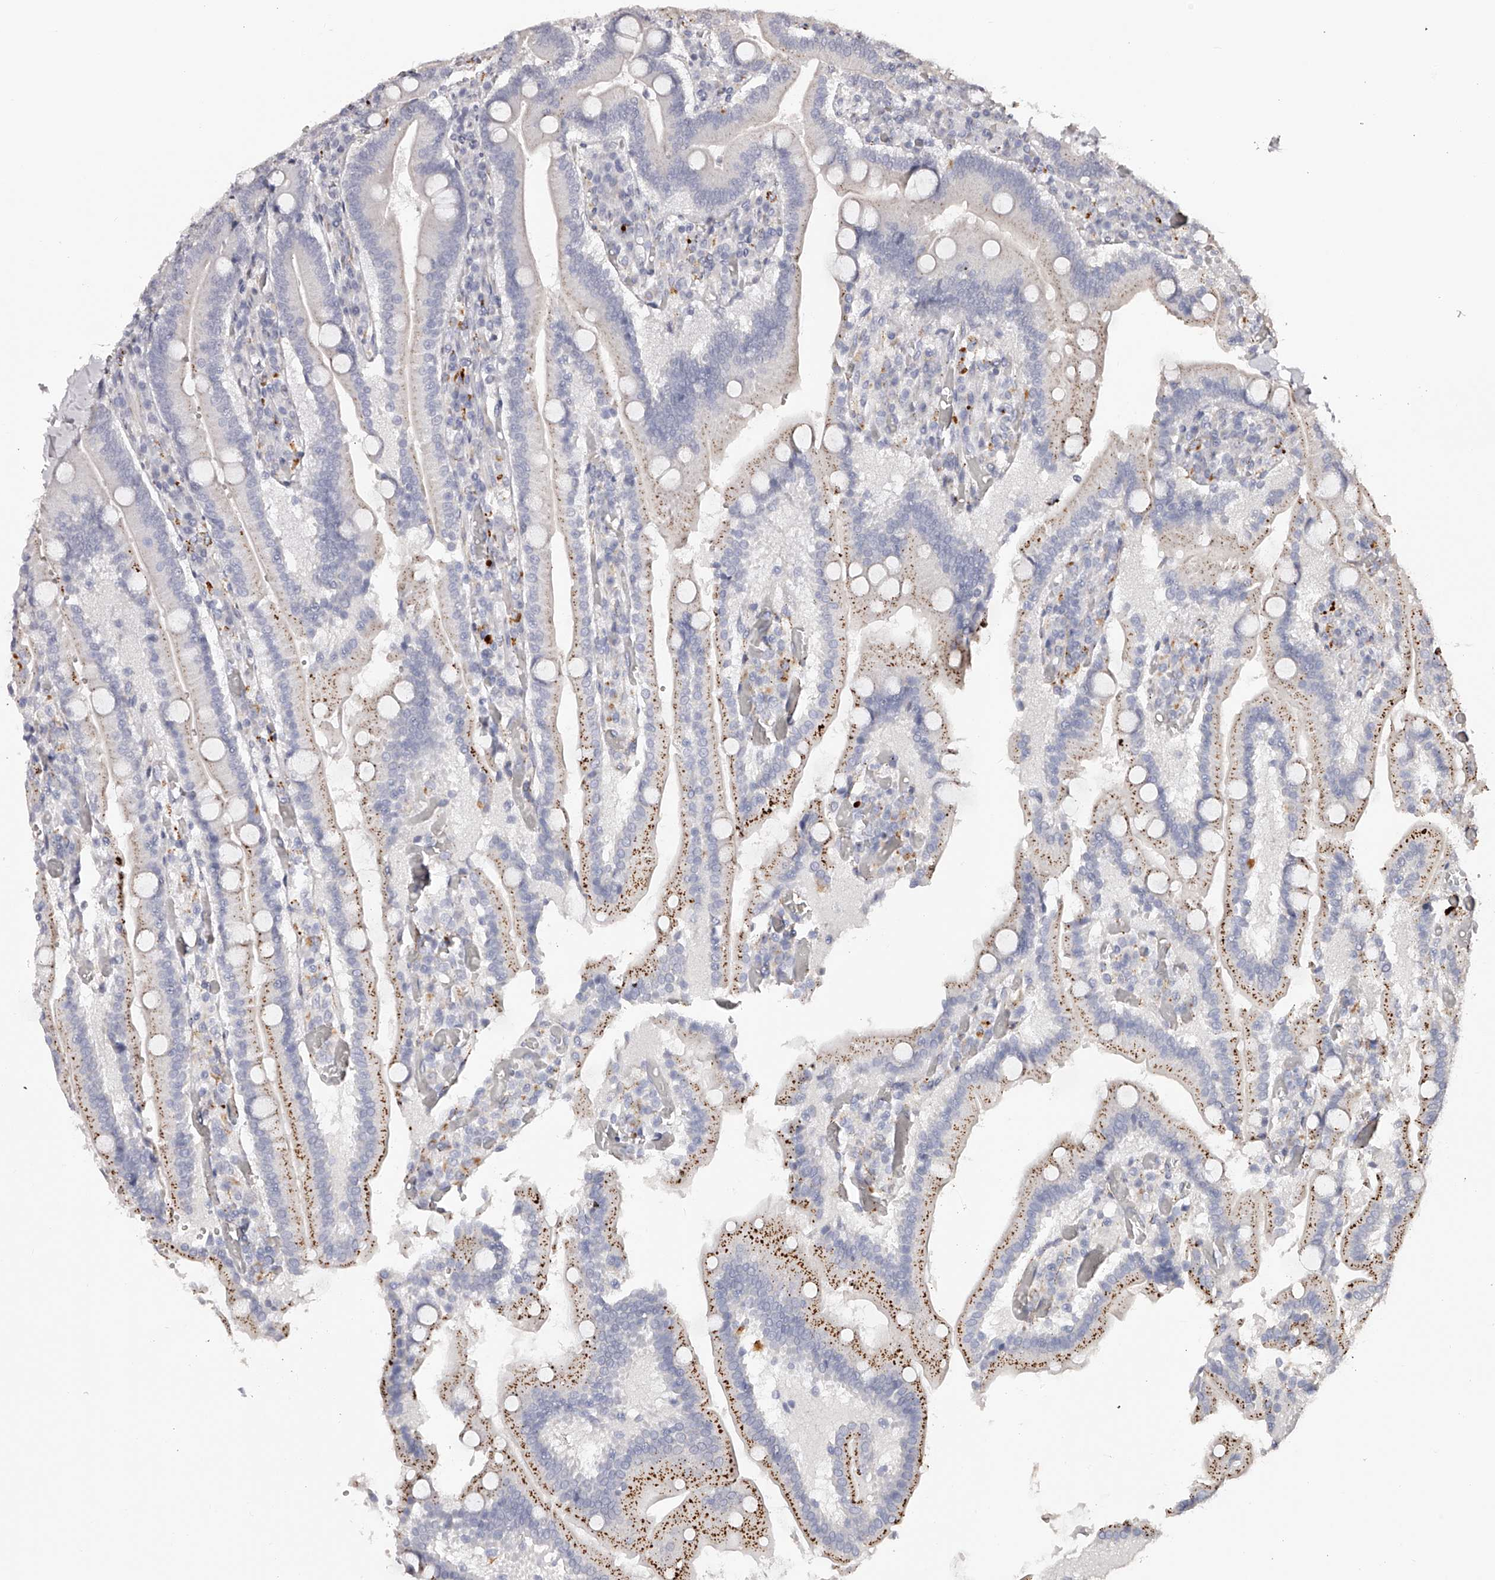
{"staining": {"intensity": "moderate", "quantity": "<25%", "location": "cytoplasmic/membranous"}, "tissue": "duodenum", "cell_type": "Glandular cells", "image_type": "normal", "snomed": [{"axis": "morphology", "description": "Normal tissue, NOS"}, {"axis": "topography", "description": "Duodenum"}], "caption": "About <25% of glandular cells in benign human duodenum display moderate cytoplasmic/membranous protein staining as visualized by brown immunohistochemical staining.", "gene": "SLC35D3", "patient": {"sex": "female", "age": 62}}